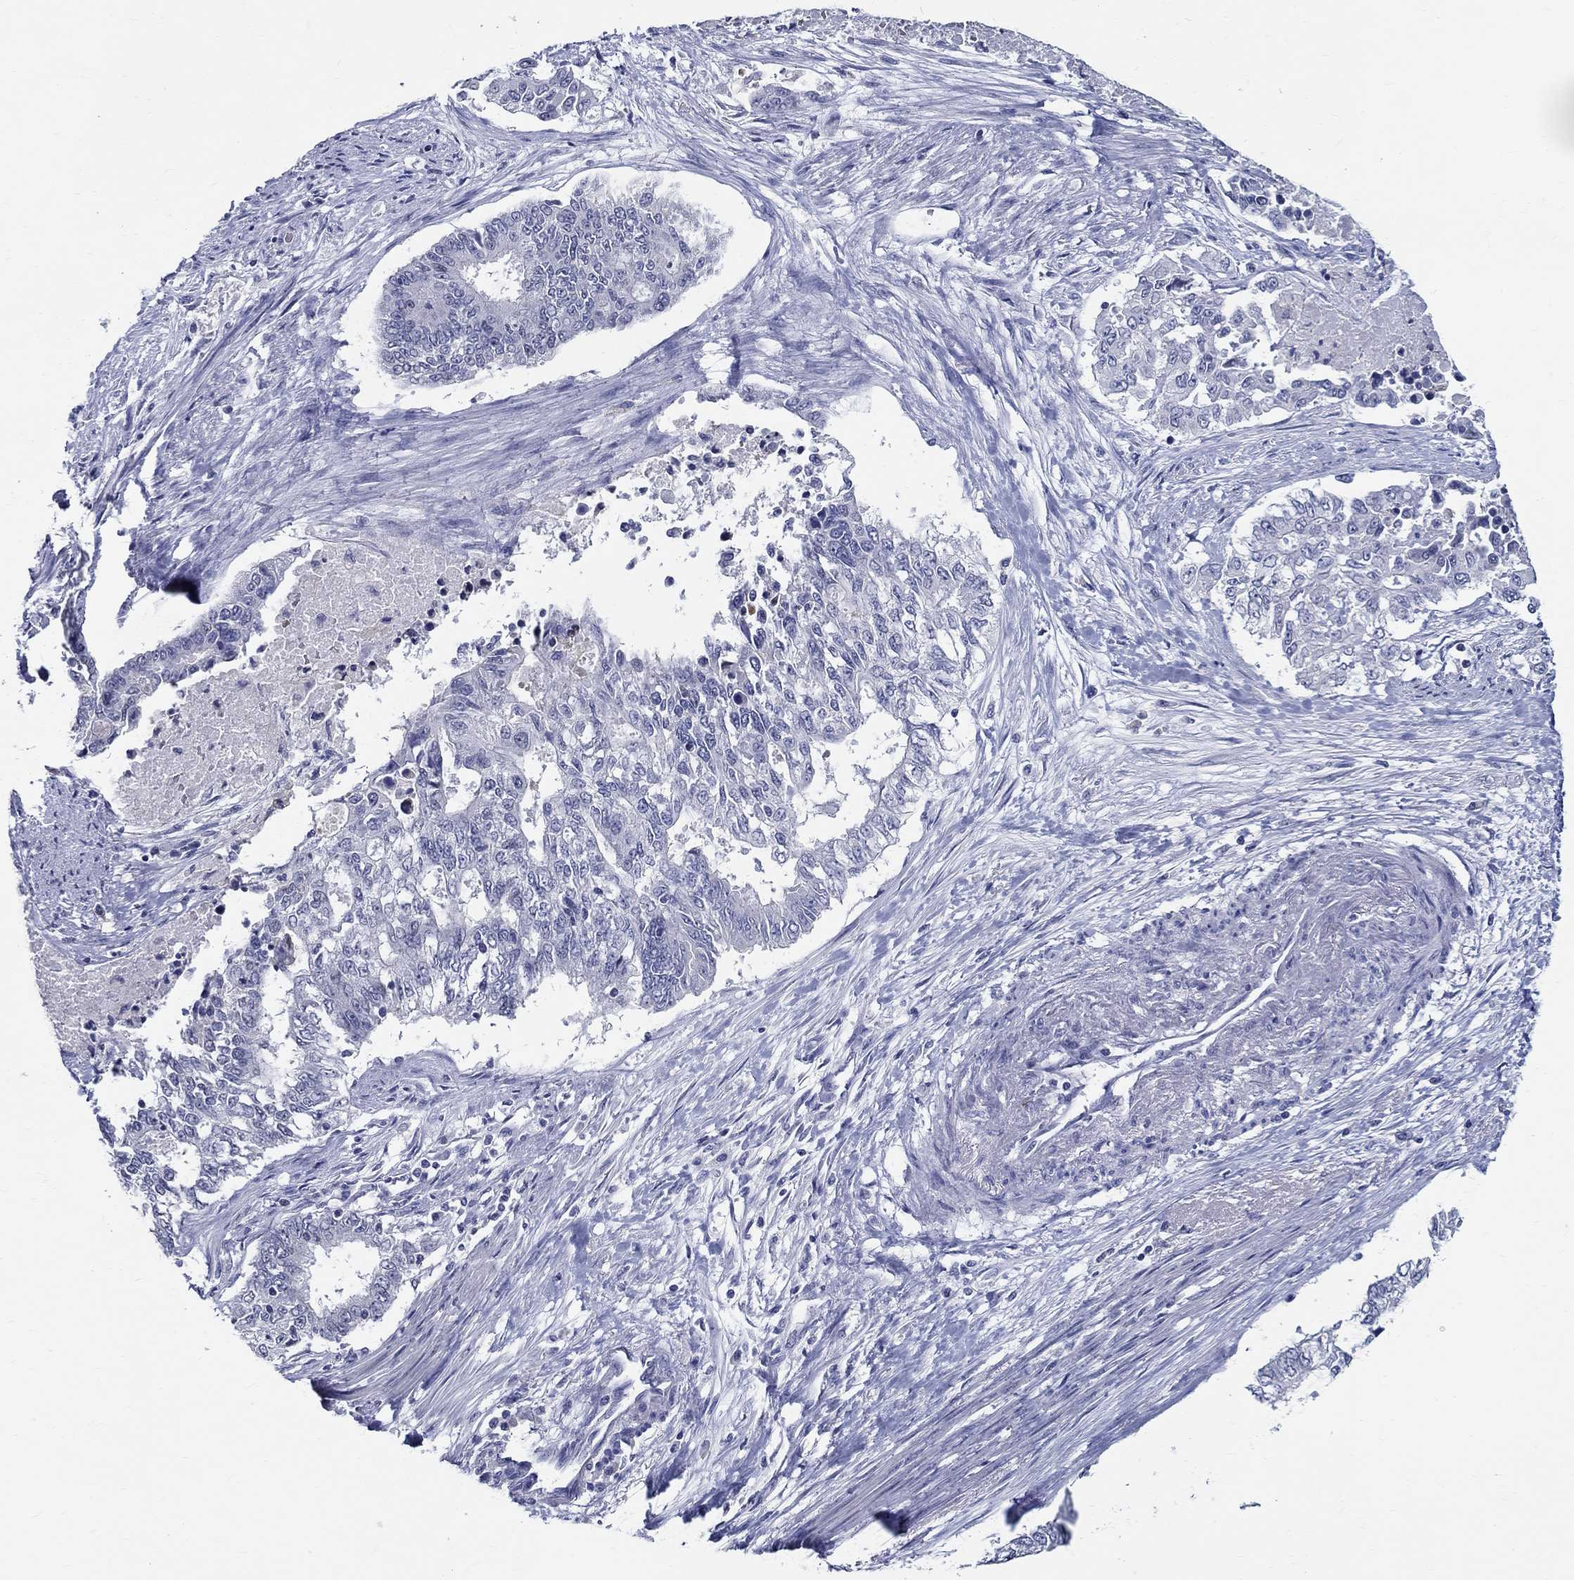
{"staining": {"intensity": "negative", "quantity": "none", "location": "none"}, "tissue": "endometrial cancer", "cell_type": "Tumor cells", "image_type": "cancer", "snomed": [{"axis": "morphology", "description": "Adenocarcinoma, NOS"}, {"axis": "topography", "description": "Uterus"}], "caption": "A micrograph of human endometrial cancer is negative for staining in tumor cells.", "gene": "CETN1", "patient": {"sex": "female", "age": 59}}